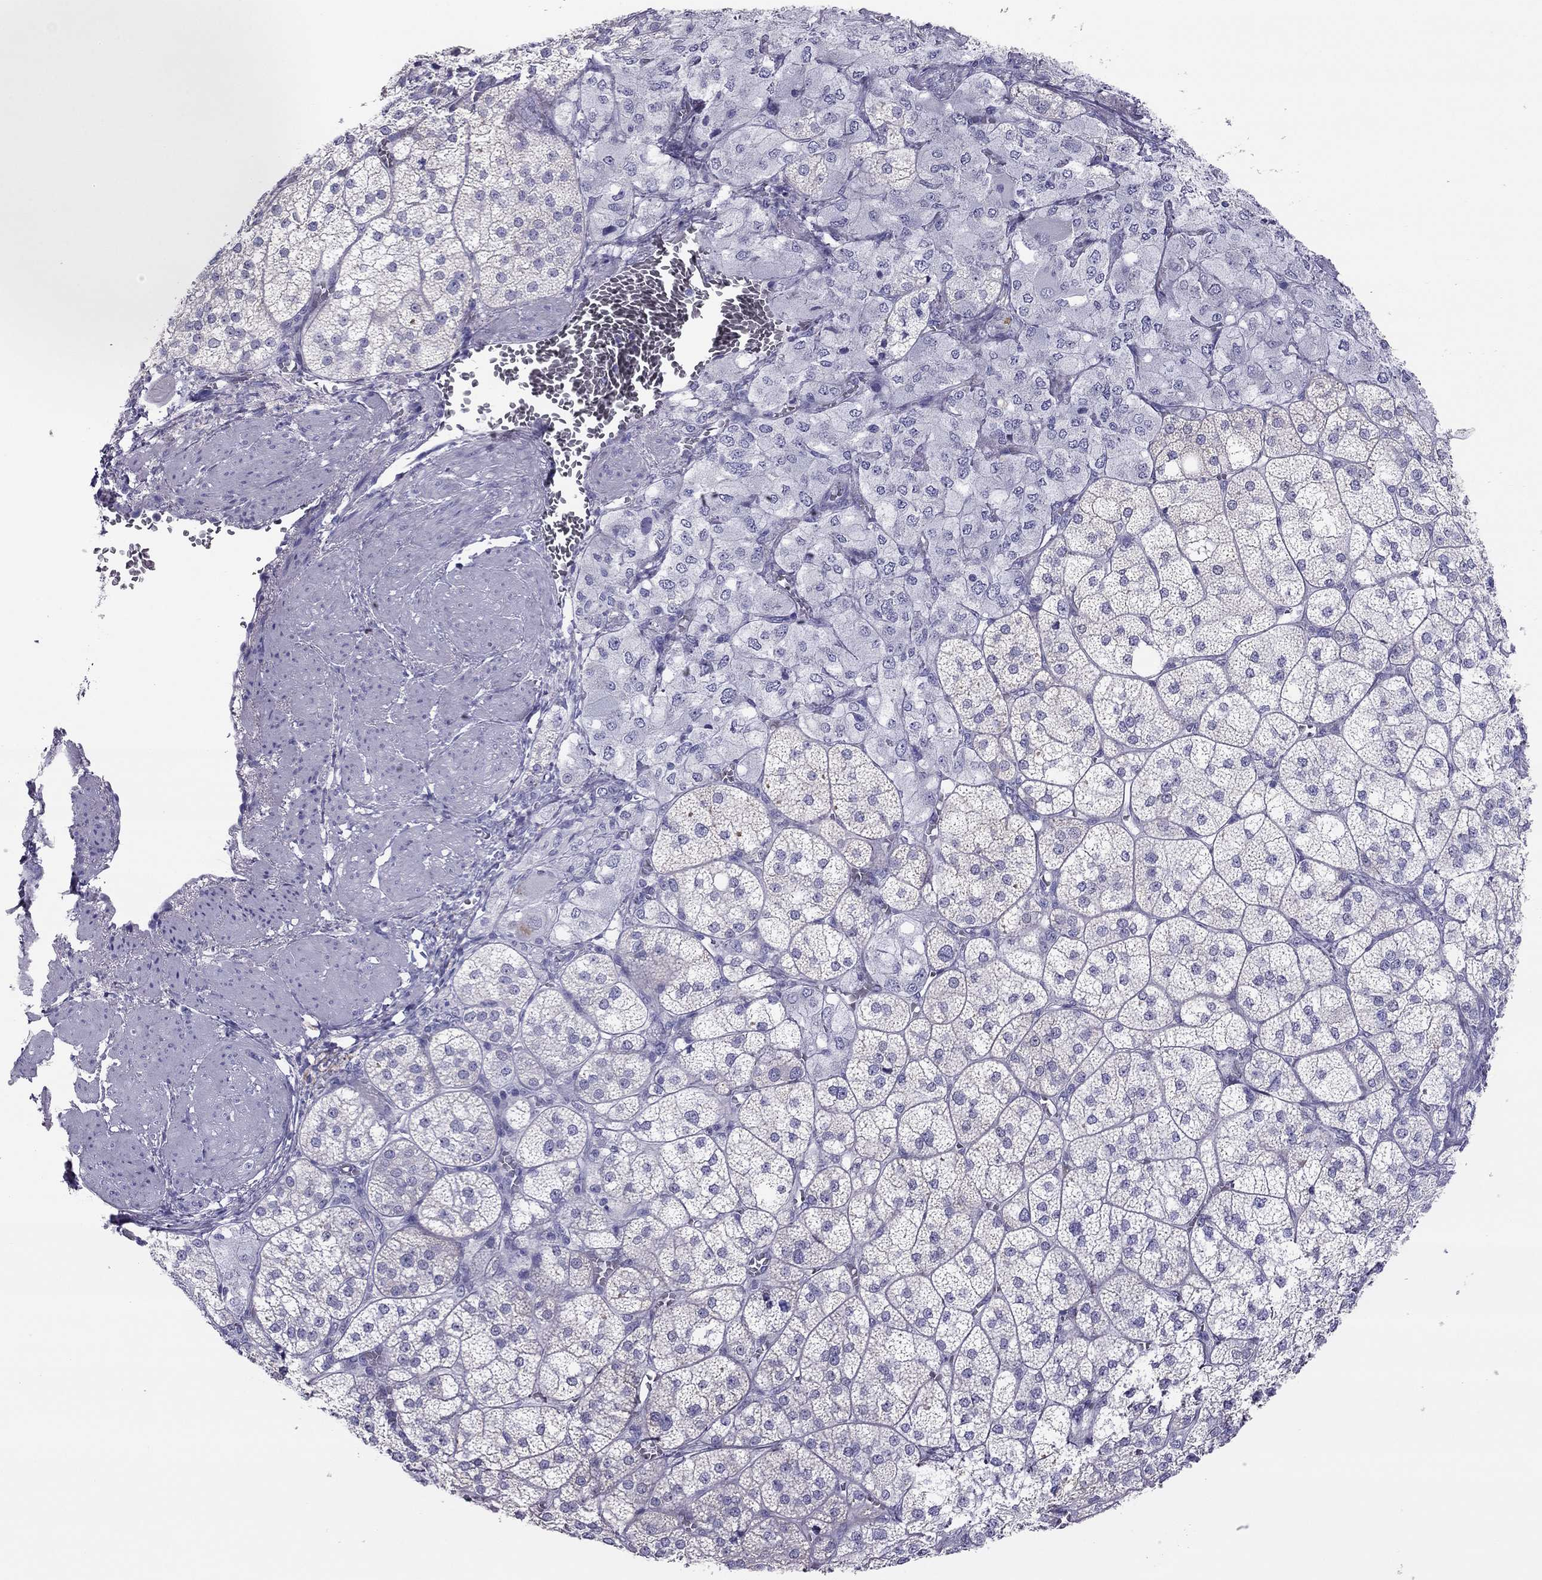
{"staining": {"intensity": "weak", "quantity": "<25%", "location": "cytoplasmic/membranous"}, "tissue": "adrenal gland", "cell_type": "Glandular cells", "image_type": "normal", "snomed": [{"axis": "morphology", "description": "Normal tissue, NOS"}, {"axis": "topography", "description": "Adrenal gland"}], "caption": "Immunohistochemistry of benign human adrenal gland demonstrates no expression in glandular cells.", "gene": "MAEL", "patient": {"sex": "female", "age": 60}}